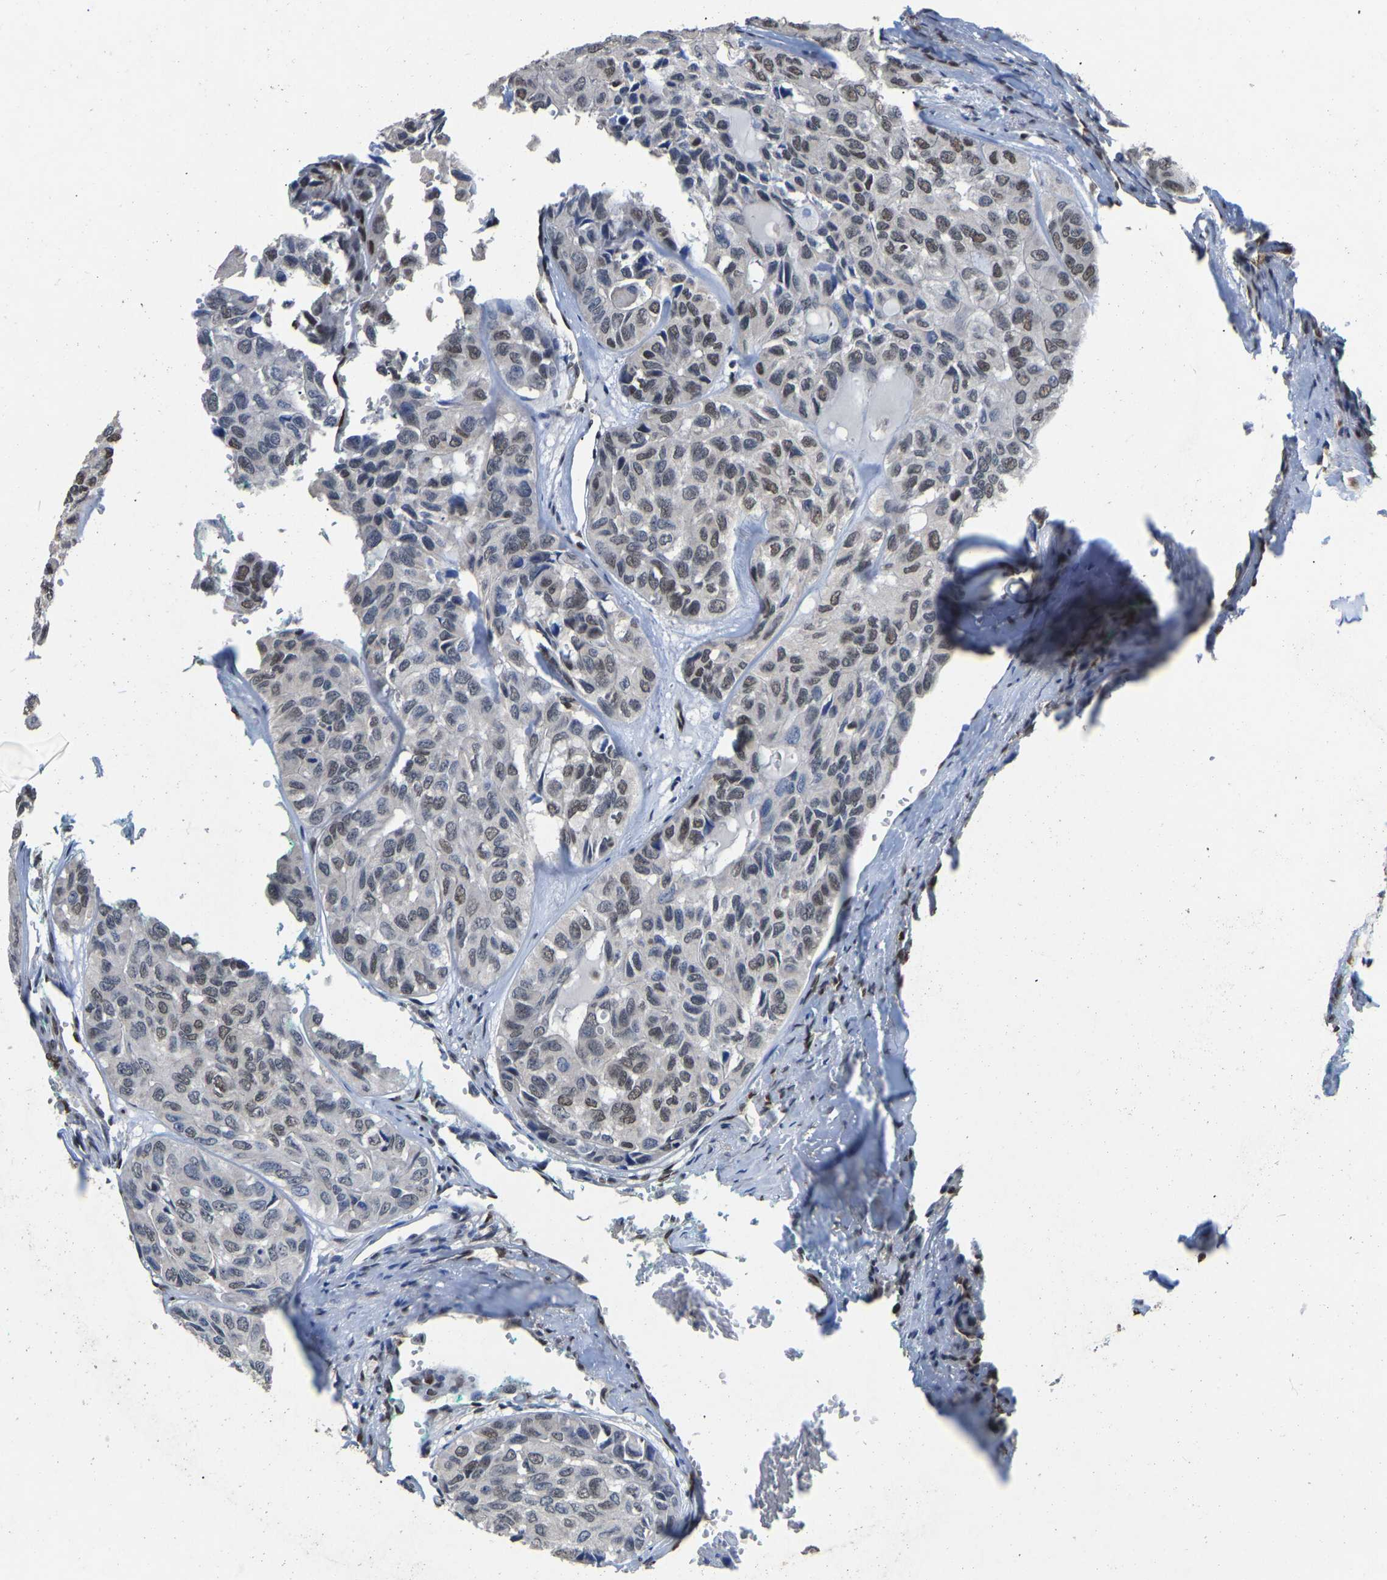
{"staining": {"intensity": "moderate", "quantity": ">75%", "location": "nuclear"}, "tissue": "head and neck cancer", "cell_type": "Tumor cells", "image_type": "cancer", "snomed": [{"axis": "morphology", "description": "Adenocarcinoma, NOS"}, {"axis": "topography", "description": "Salivary gland, NOS"}, {"axis": "topography", "description": "Head-Neck"}], "caption": "Immunohistochemical staining of head and neck adenocarcinoma demonstrates medium levels of moderate nuclear protein staining in about >75% of tumor cells. (DAB (3,3'-diaminobenzidine) IHC, brown staining for protein, blue staining for nuclei).", "gene": "QKI", "patient": {"sex": "female", "age": 76}}